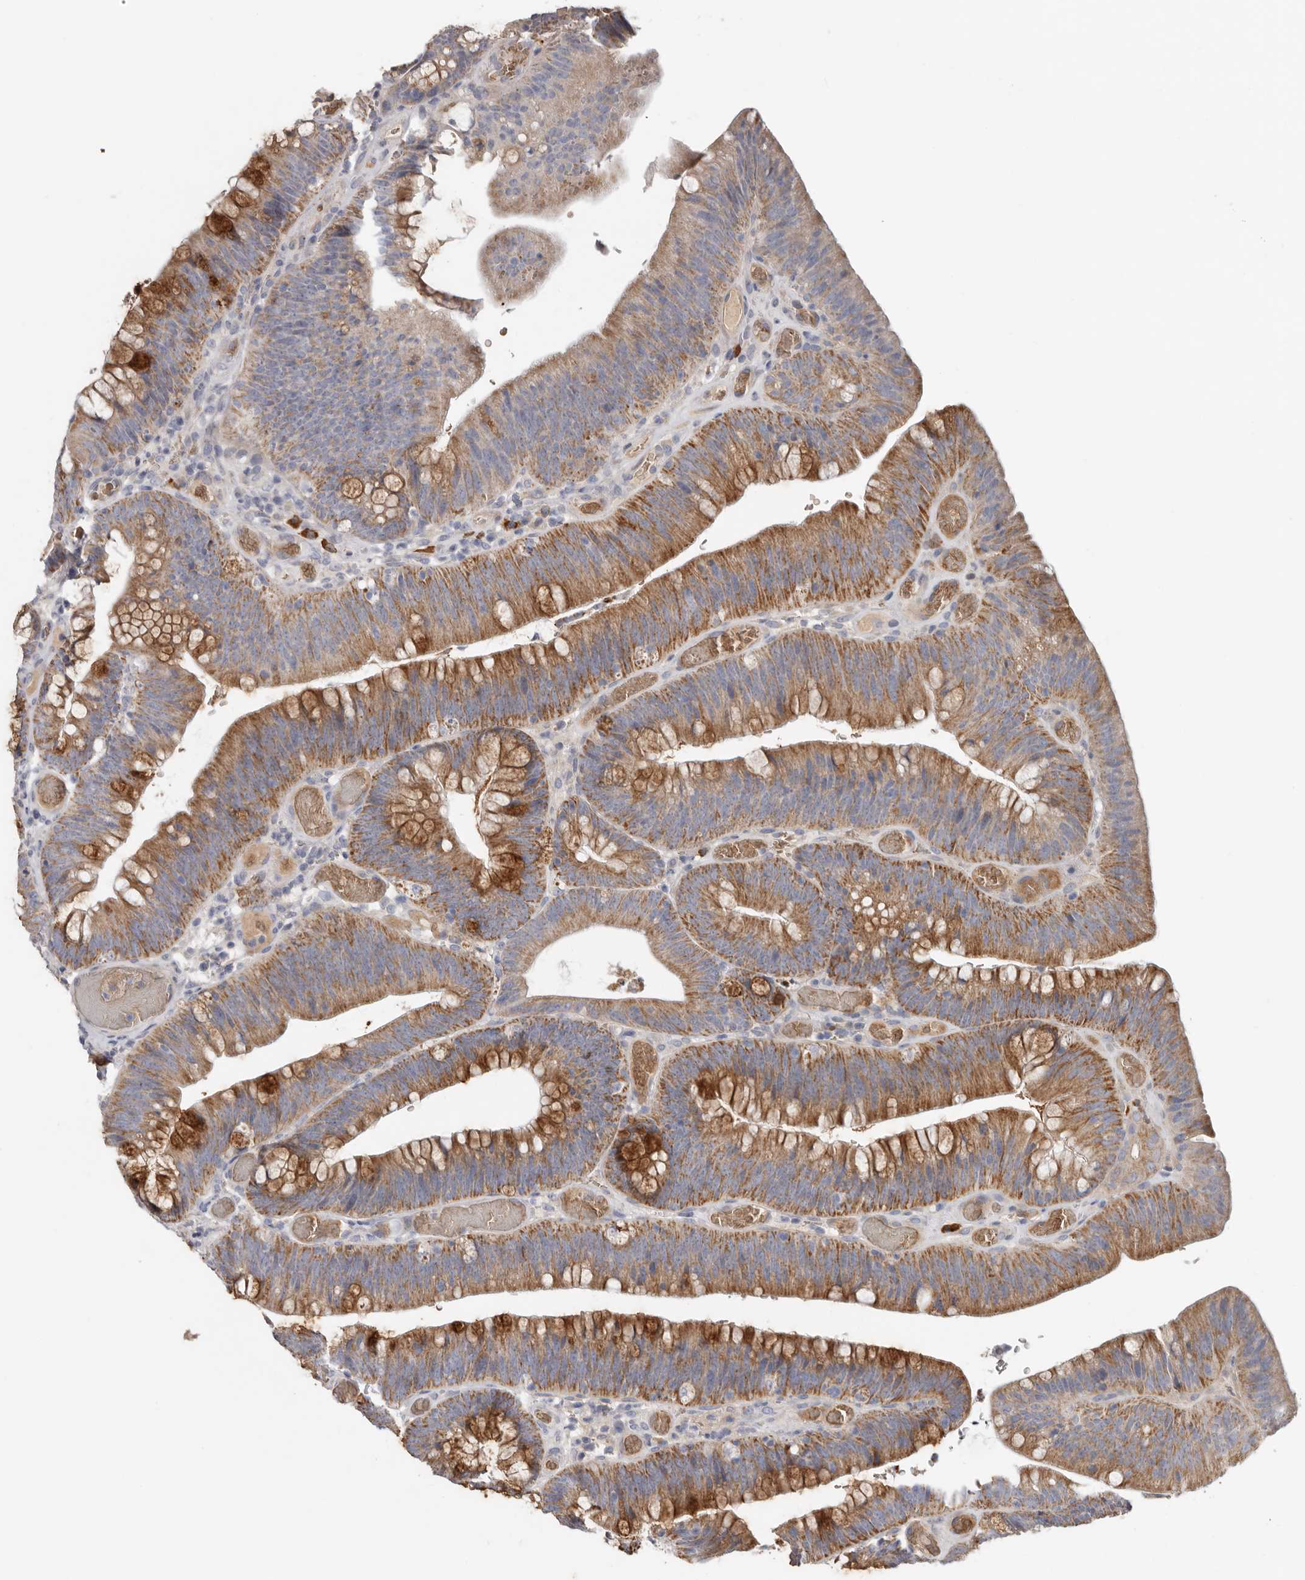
{"staining": {"intensity": "moderate", "quantity": ">75%", "location": "cytoplasmic/membranous"}, "tissue": "colorectal cancer", "cell_type": "Tumor cells", "image_type": "cancer", "snomed": [{"axis": "morphology", "description": "Normal tissue, NOS"}, {"axis": "topography", "description": "Colon"}], "caption": "A high-resolution micrograph shows immunohistochemistry (IHC) staining of colorectal cancer, which reveals moderate cytoplasmic/membranous expression in about >75% of tumor cells.", "gene": "SPTA1", "patient": {"sex": "female", "age": 82}}